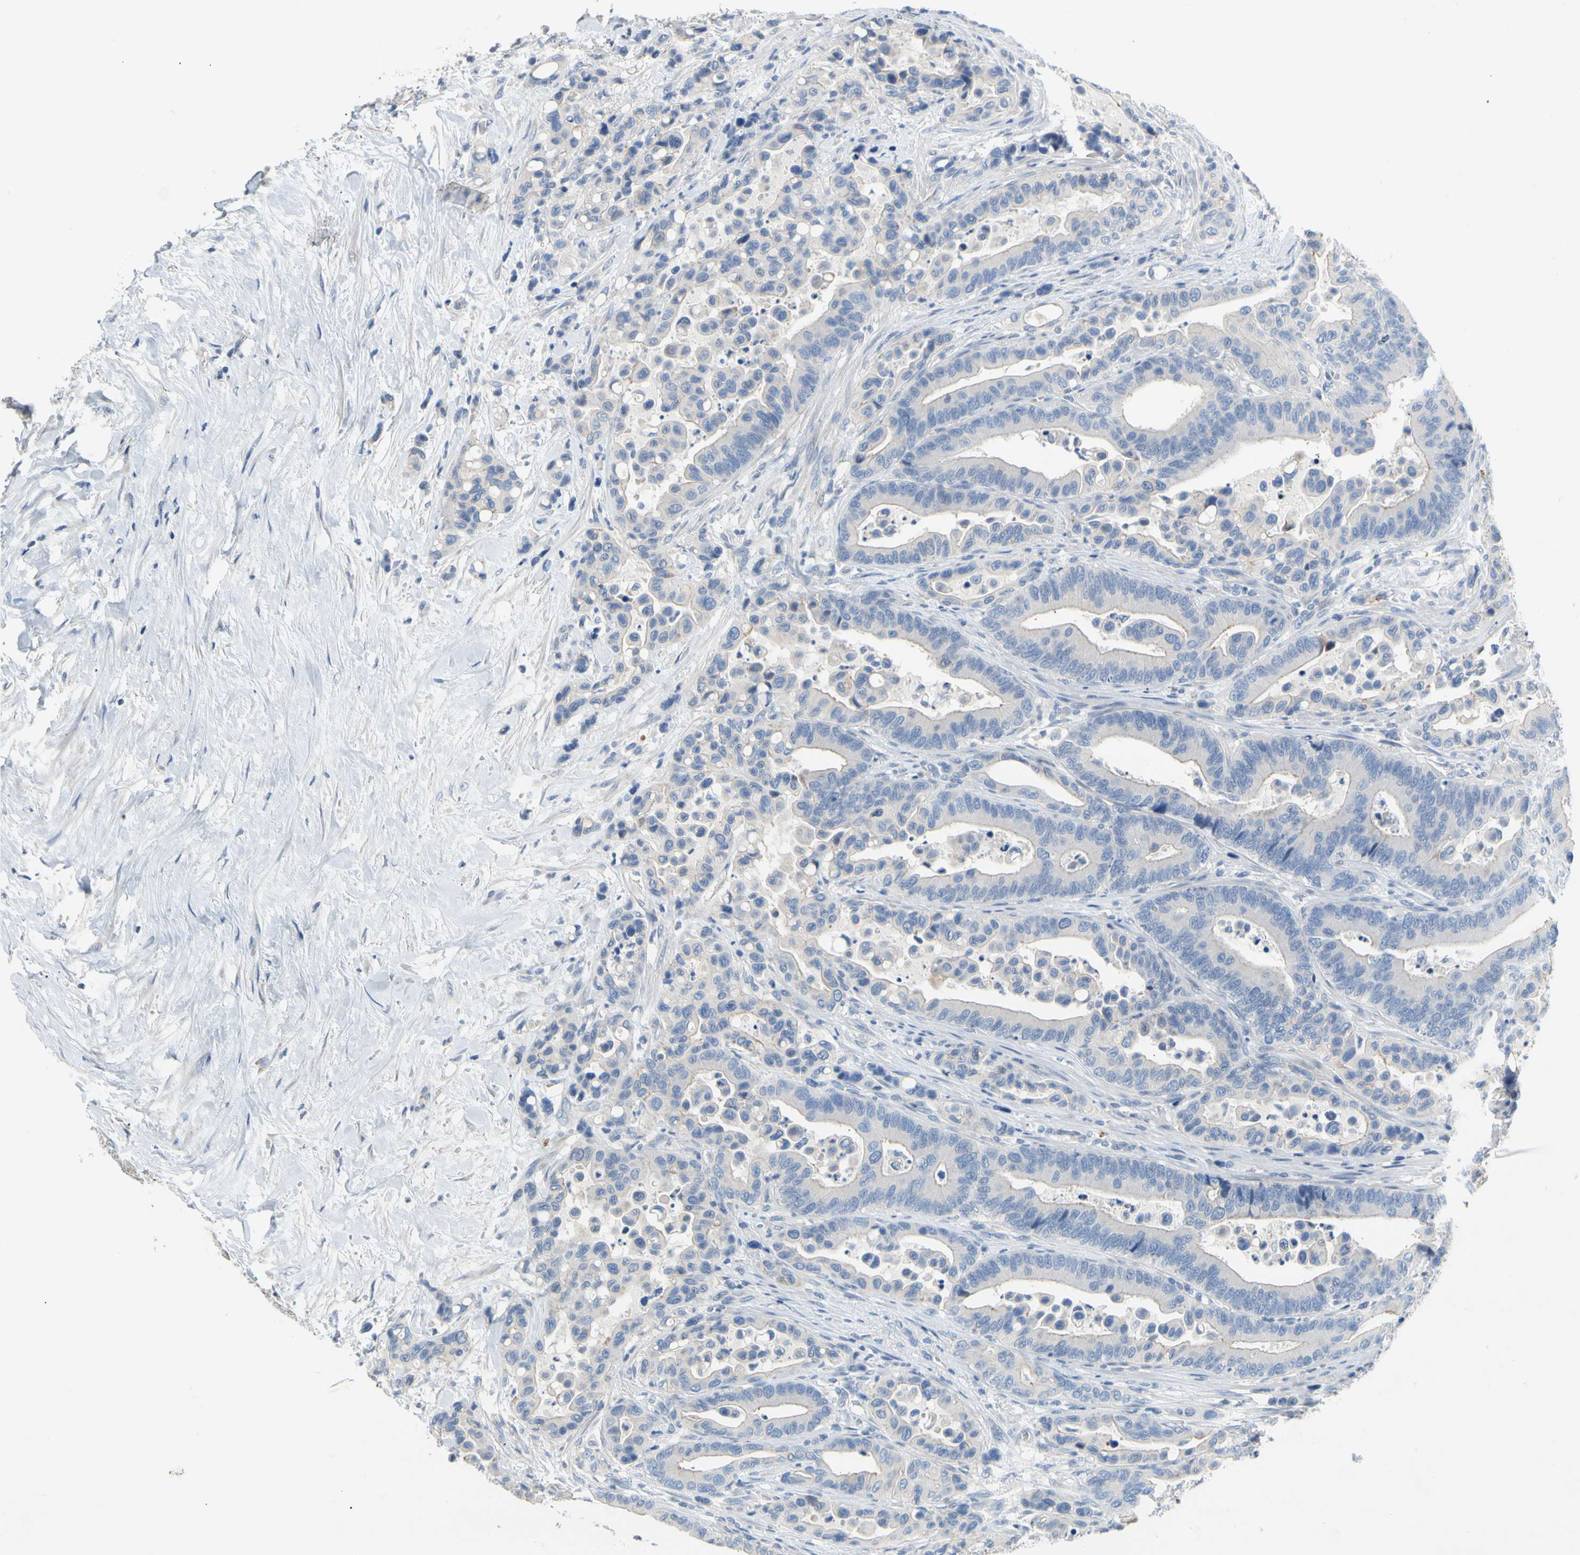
{"staining": {"intensity": "negative", "quantity": "none", "location": "none"}, "tissue": "colorectal cancer", "cell_type": "Tumor cells", "image_type": "cancer", "snomed": [{"axis": "morphology", "description": "Normal tissue, NOS"}, {"axis": "morphology", "description": "Adenocarcinoma, NOS"}, {"axis": "topography", "description": "Colon"}], "caption": "Tumor cells are negative for protein expression in human colorectal cancer (adenocarcinoma). The staining is performed using DAB (3,3'-diaminobenzidine) brown chromogen with nuclei counter-stained in using hematoxylin.", "gene": "CCM2L", "patient": {"sex": "male", "age": 82}}